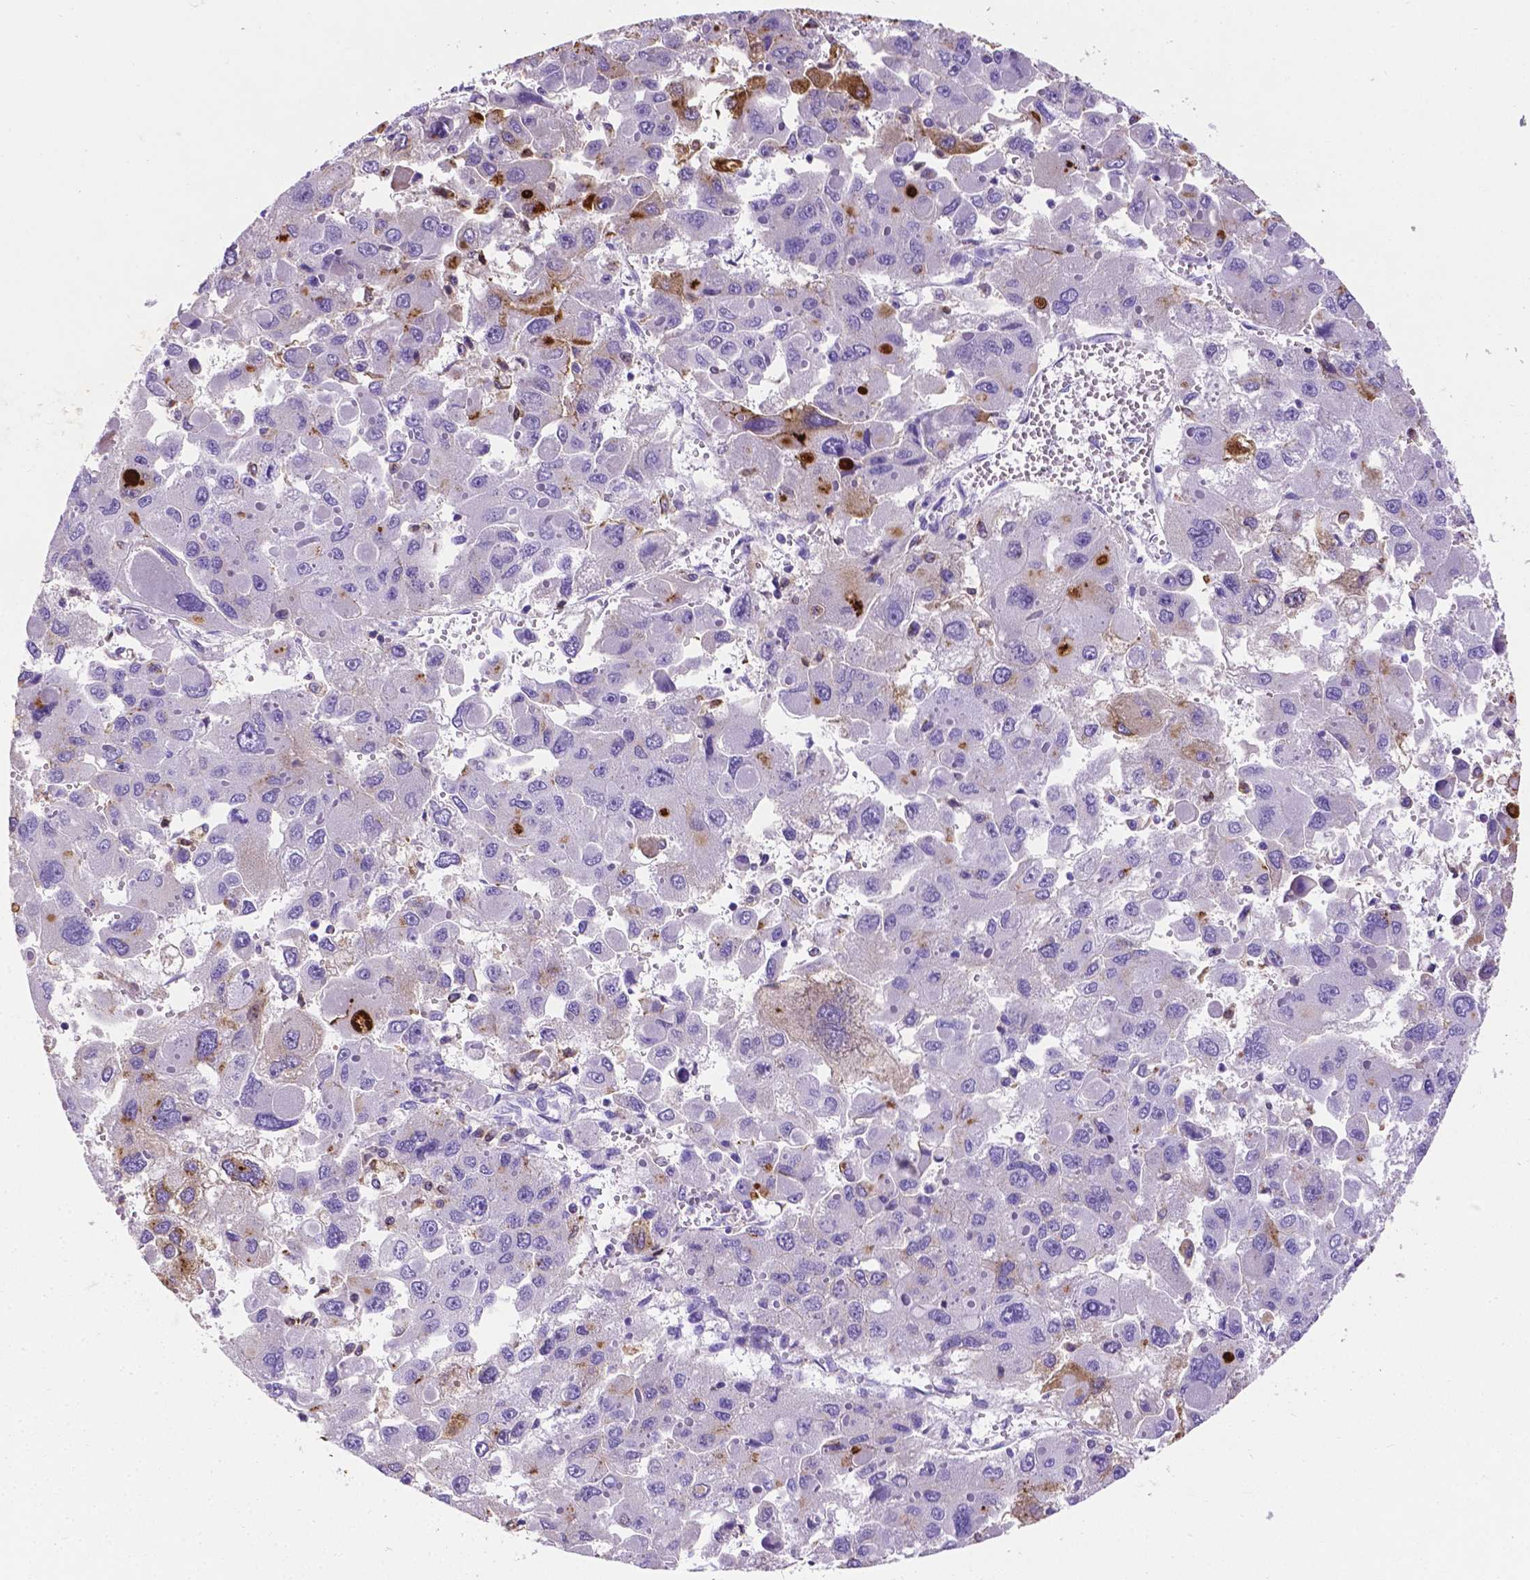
{"staining": {"intensity": "negative", "quantity": "none", "location": "none"}, "tissue": "liver cancer", "cell_type": "Tumor cells", "image_type": "cancer", "snomed": [{"axis": "morphology", "description": "Carcinoma, Hepatocellular, NOS"}, {"axis": "topography", "description": "Liver"}], "caption": "High power microscopy histopathology image of an immunohistochemistry (IHC) histopathology image of liver cancer (hepatocellular carcinoma), revealing no significant positivity in tumor cells.", "gene": "APOE", "patient": {"sex": "female", "age": 41}}